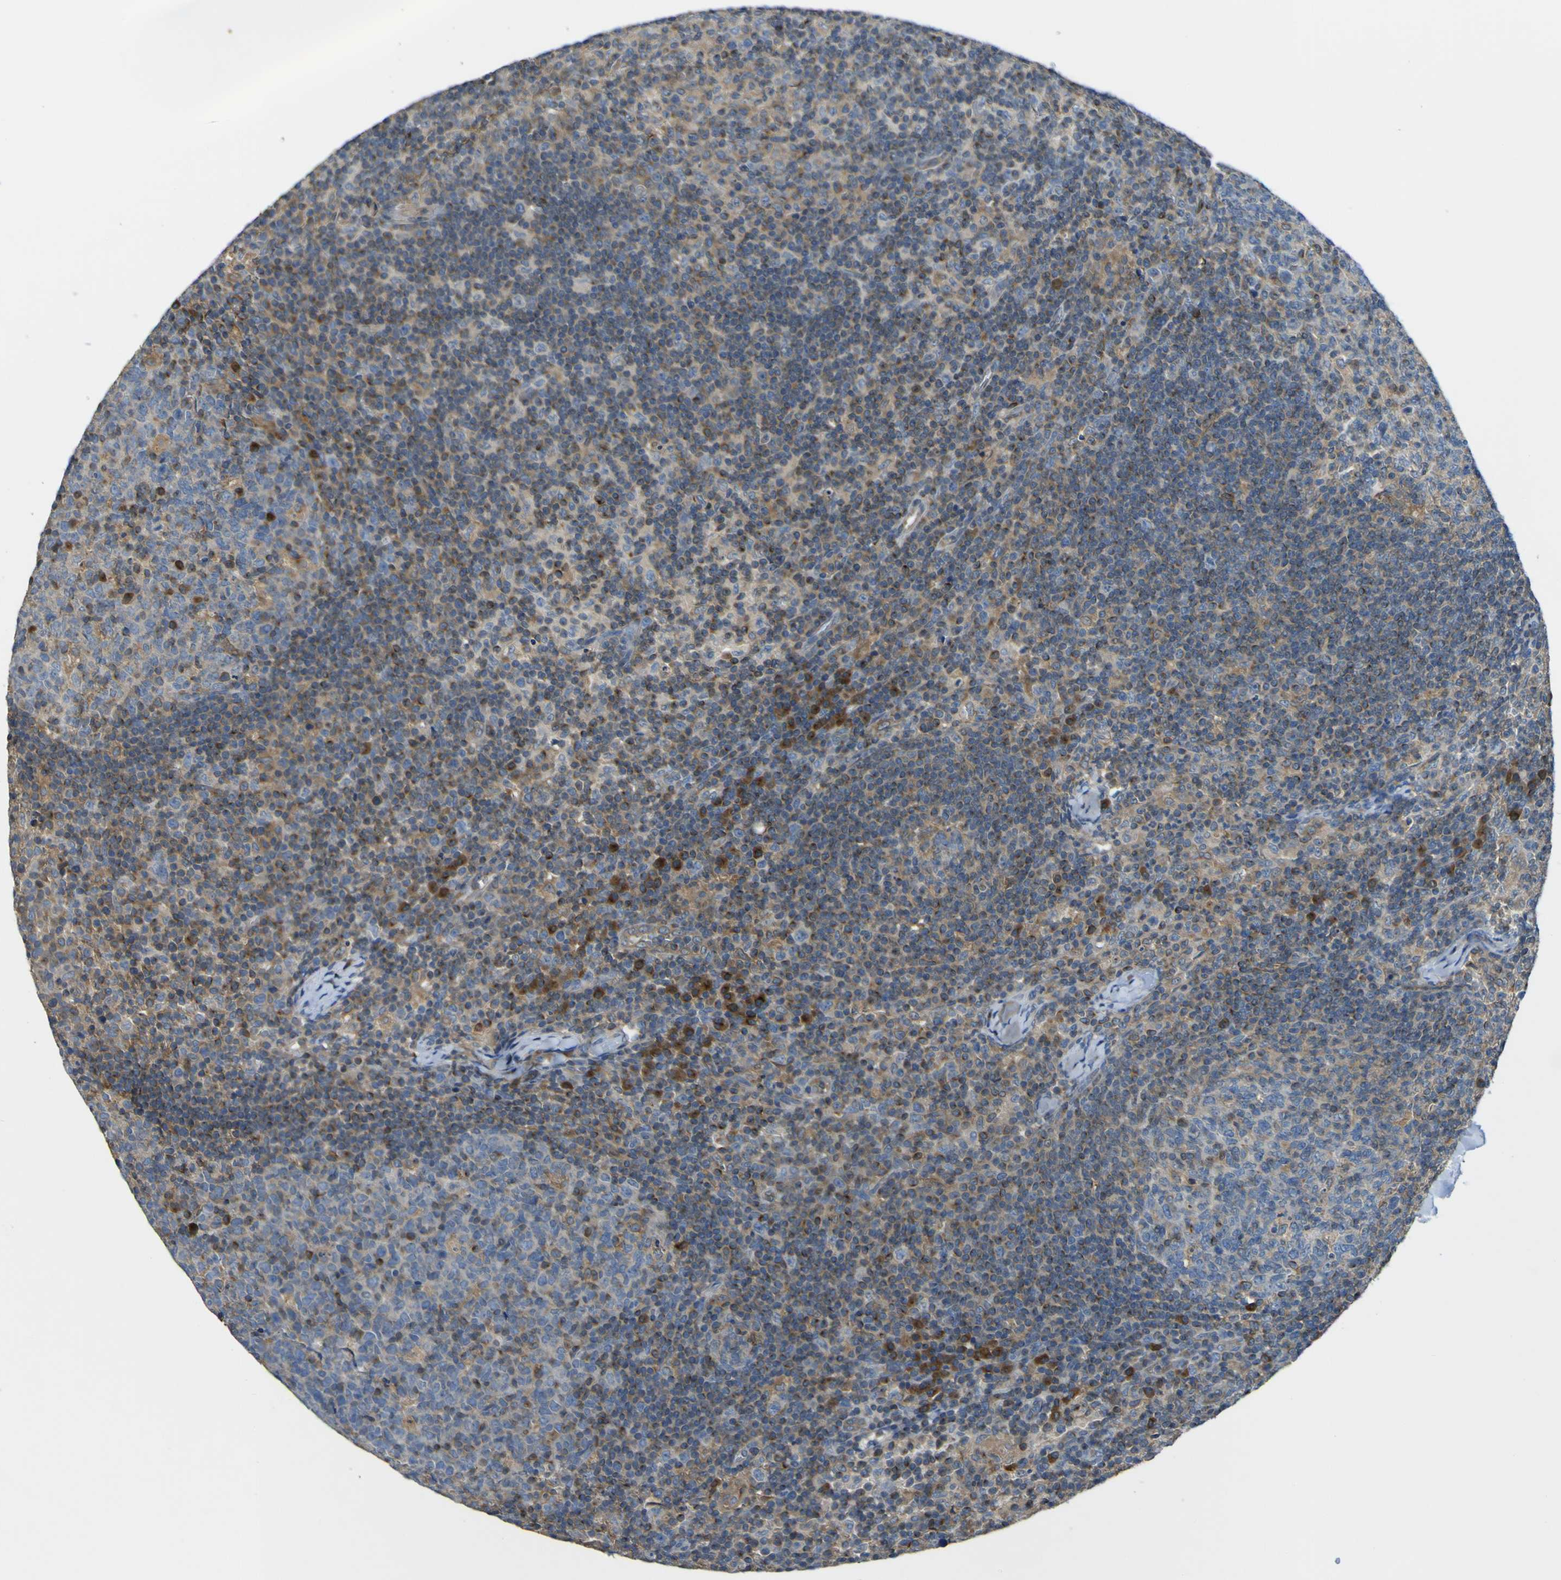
{"staining": {"intensity": "moderate", "quantity": "25%-75%", "location": "cytoplasmic/membranous"}, "tissue": "lymph node", "cell_type": "Germinal center cells", "image_type": "normal", "snomed": [{"axis": "morphology", "description": "Normal tissue, NOS"}, {"axis": "morphology", "description": "Inflammation, NOS"}, {"axis": "topography", "description": "Lymph node"}], "caption": "Immunohistochemistry (IHC) histopathology image of normal human lymph node stained for a protein (brown), which demonstrates medium levels of moderate cytoplasmic/membranous expression in about 25%-75% of germinal center cells.", "gene": "EML2", "patient": {"sex": "male", "age": 55}}